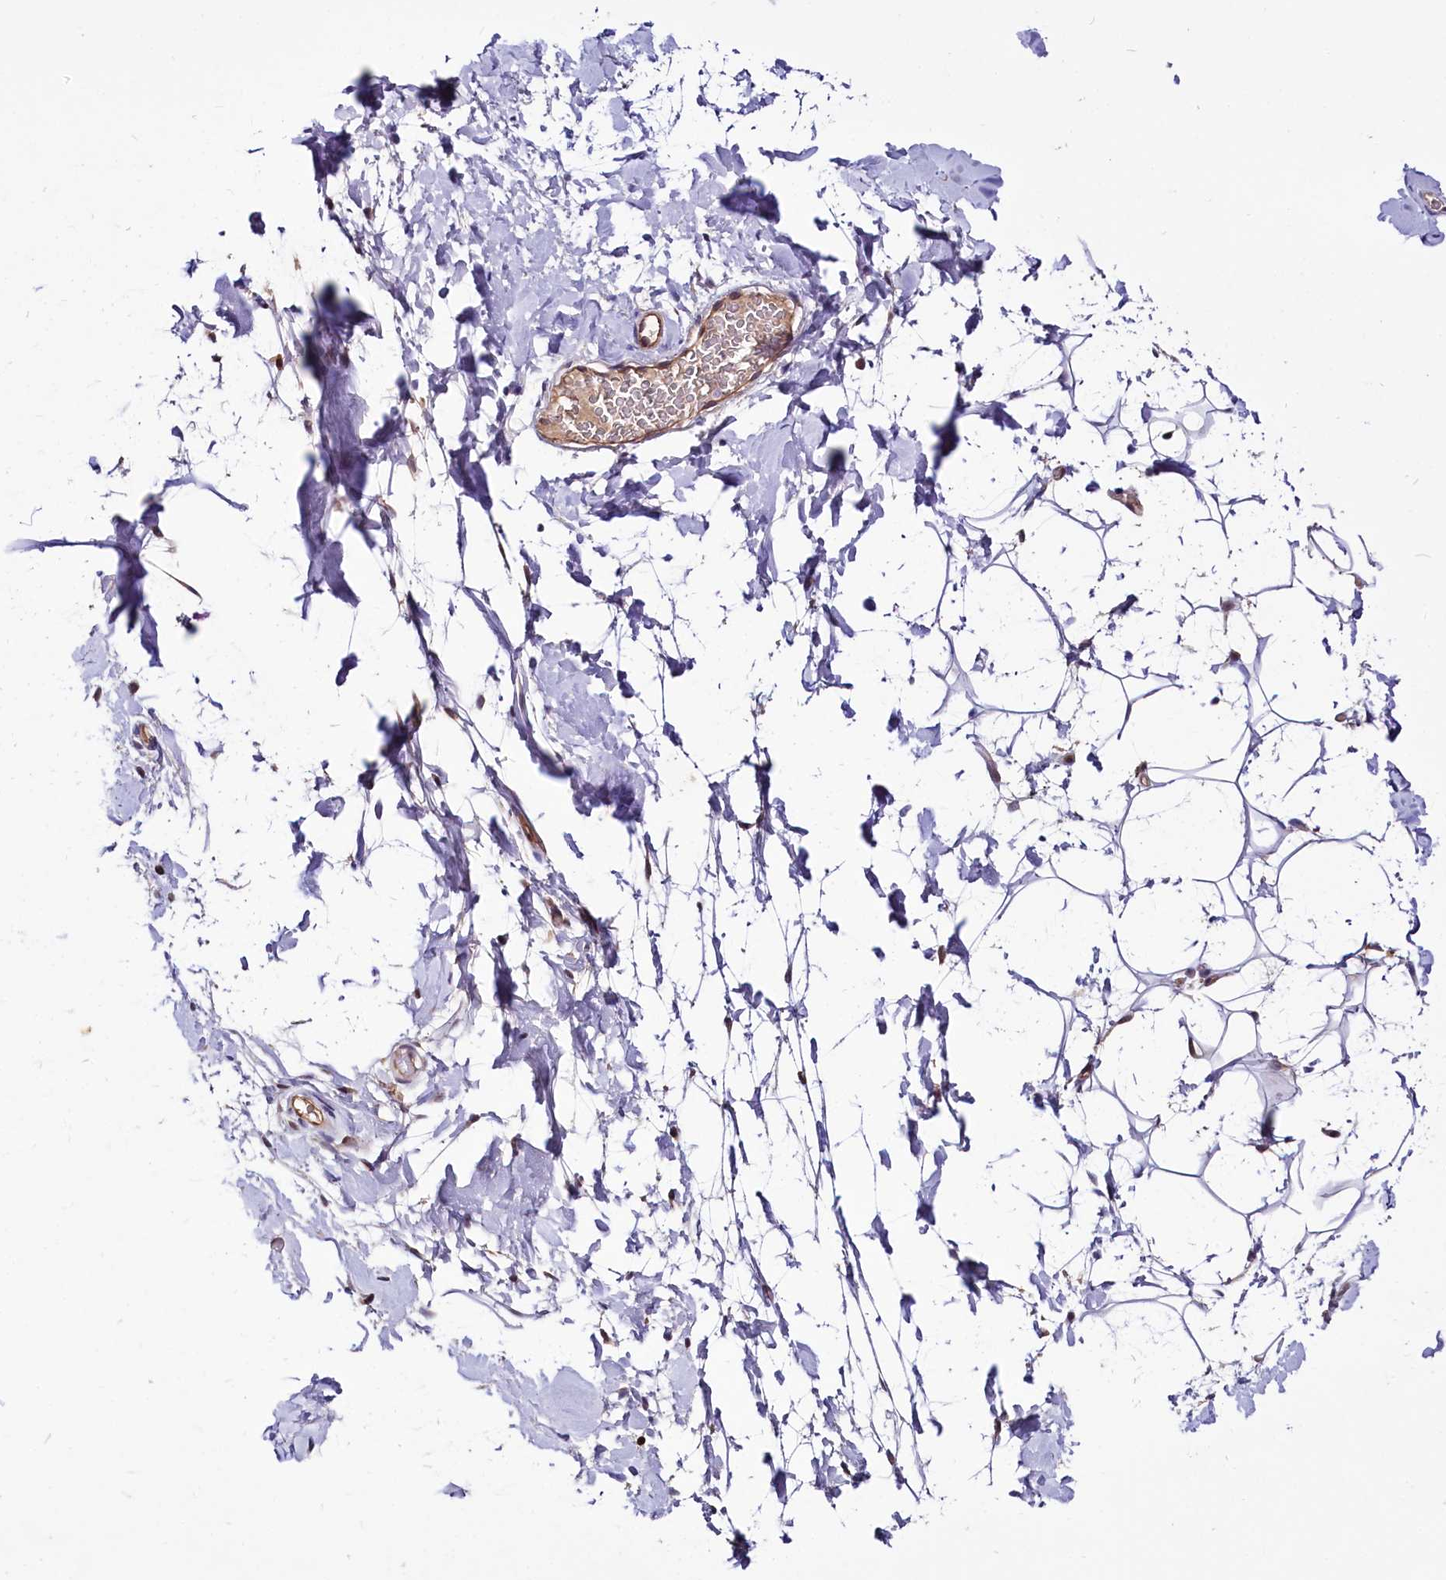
{"staining": {"intensity": "moderate", "quantity": ">75%", "location": "cytoplasmic/membranous,nuclear"}, "tissue": "adipose tissue", "cell_type": "Adipocytes", "image_type": "normal", "snomed": [{"axis": "morphology", "description": "Normal tissue, NOS"}, {"axis": "topography", "description": "Breast"}], "caption": "Protein analysis of normal adipose tissue reveals moderate cytoplasmic/membranous,nuclear staining in approximately >75% of adipocytes.", "gene": "UBE3A", "patient": {"sex": "female", "age": 26}}